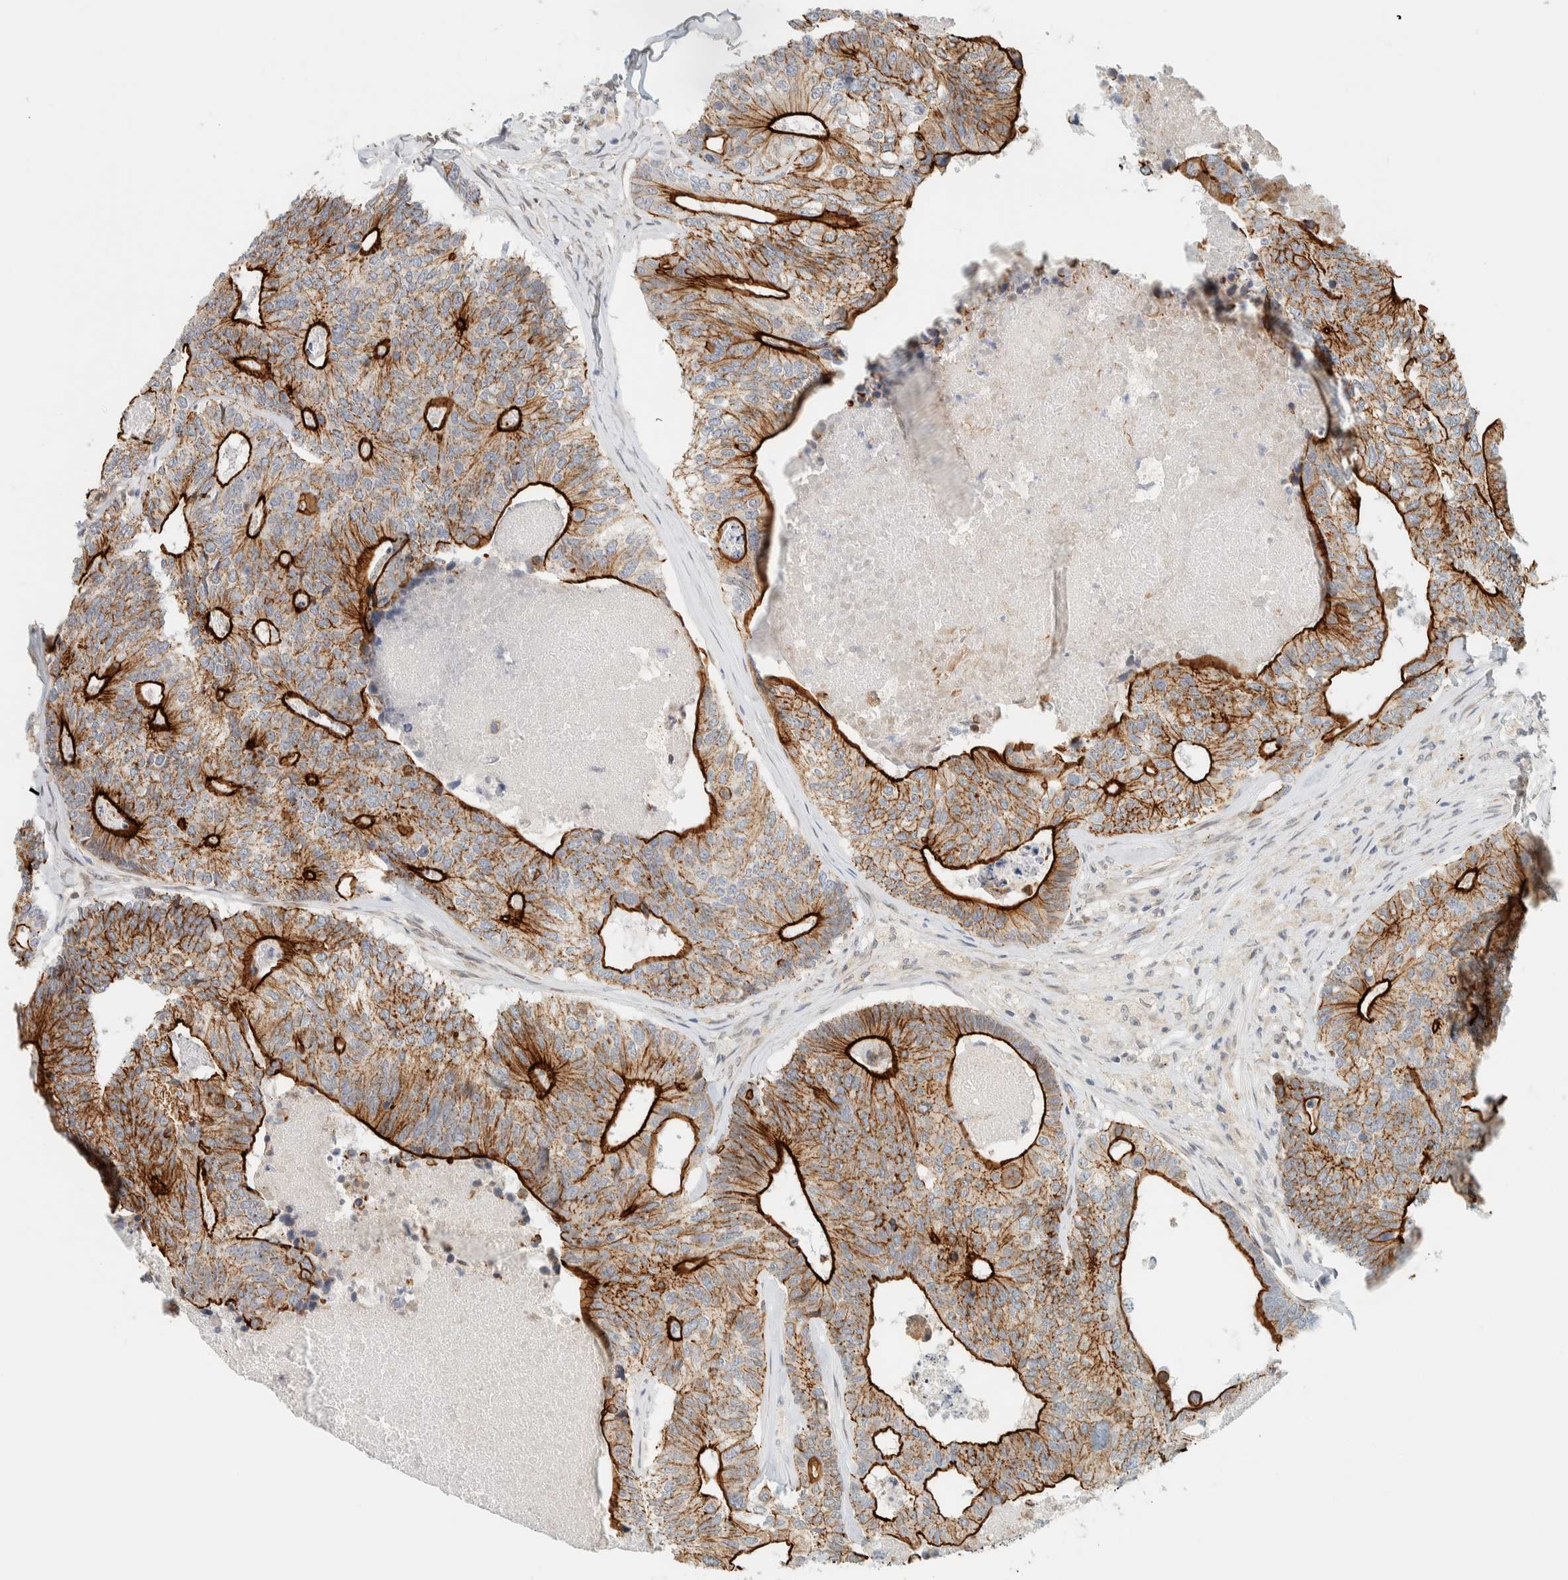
{"staining": {"intensity": "strong", "quantity": "25%-75%", "location": "cytoplasmic/membranous"}, "tissue": "colorectal cancer", "cell_type": "Tumor cells", "image_type": "cancer", "snomed": [{"axis": "morphology", "description": "Adenocarcinoma, NOS"}, {"axis": "topography", "description": "Colon"}], "caption": "The image reveals staining of adenocarcinoma (colorectal), revealing strong cytoplasmic/membranous protein staining (brown color) within tumor cells. (DAB (3,3'-diaminobenzidine) = brown stain, brightfield microscopy at high magnification).", "gene": "C1QTNF12", "patient": {"sex": "female", "age": 67}}